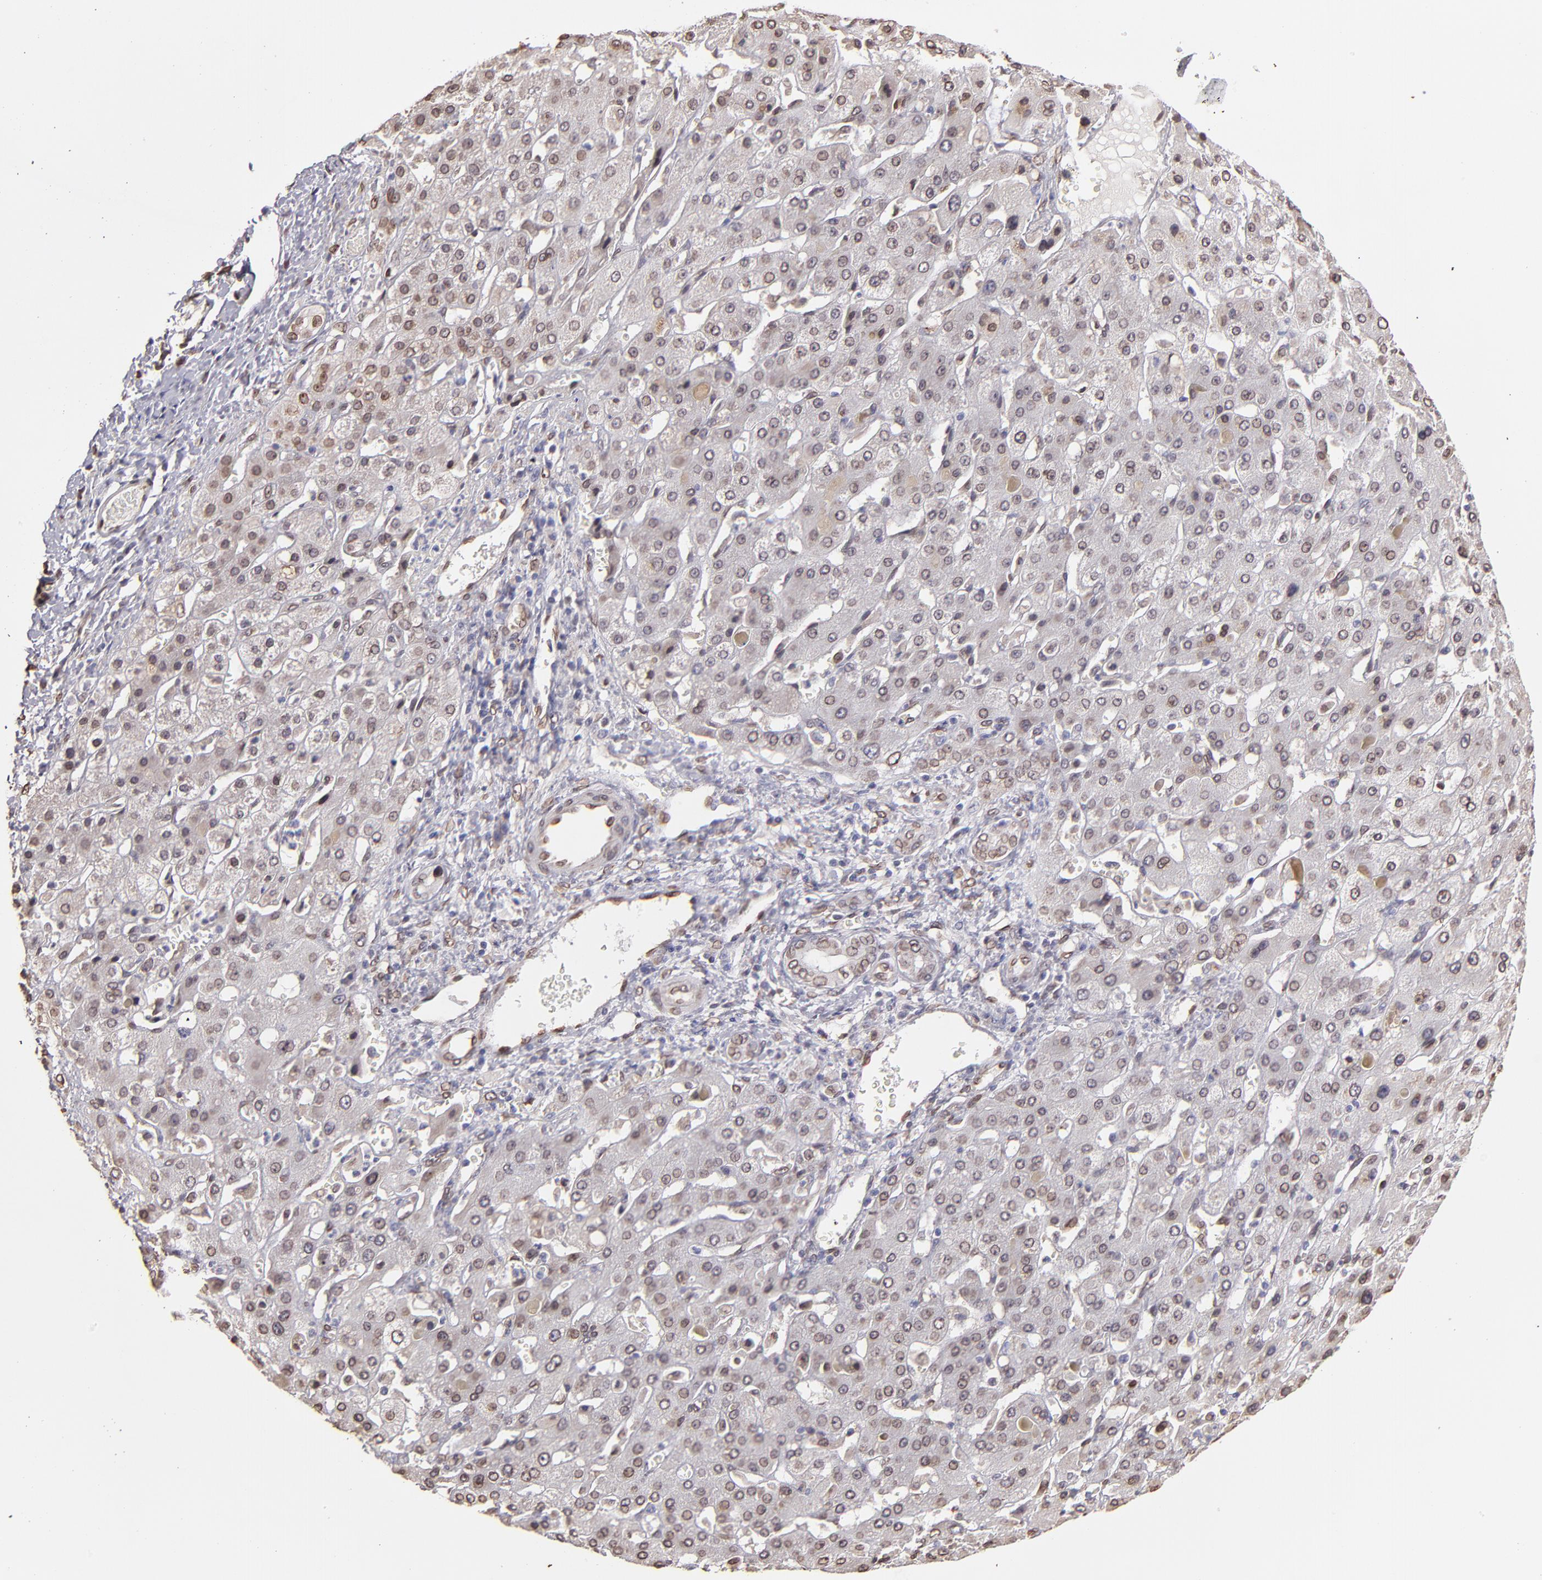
{"staining": {"intensity": "weak", "quantity": "<25%", "location": "cytoplasmic/membranous,nuclear"}, "tissue": "liver cancer", "cell_type": "Tumor cells", "image_type": "cancer", "snomed": [{"axis": "morphology", "description": "Cholangiocarcinoma"}, {"axis": "topography", "description": "Liver"}], "caption": "Tumor cells are negative for brown protein staining in cholangiocarcinoma (liver). (DAB (3,3'-diaminobenzidine) immunohistochemistry, high magnification).", "gene": "PUM3", "patient": {"sex": "female", "age": 52}}